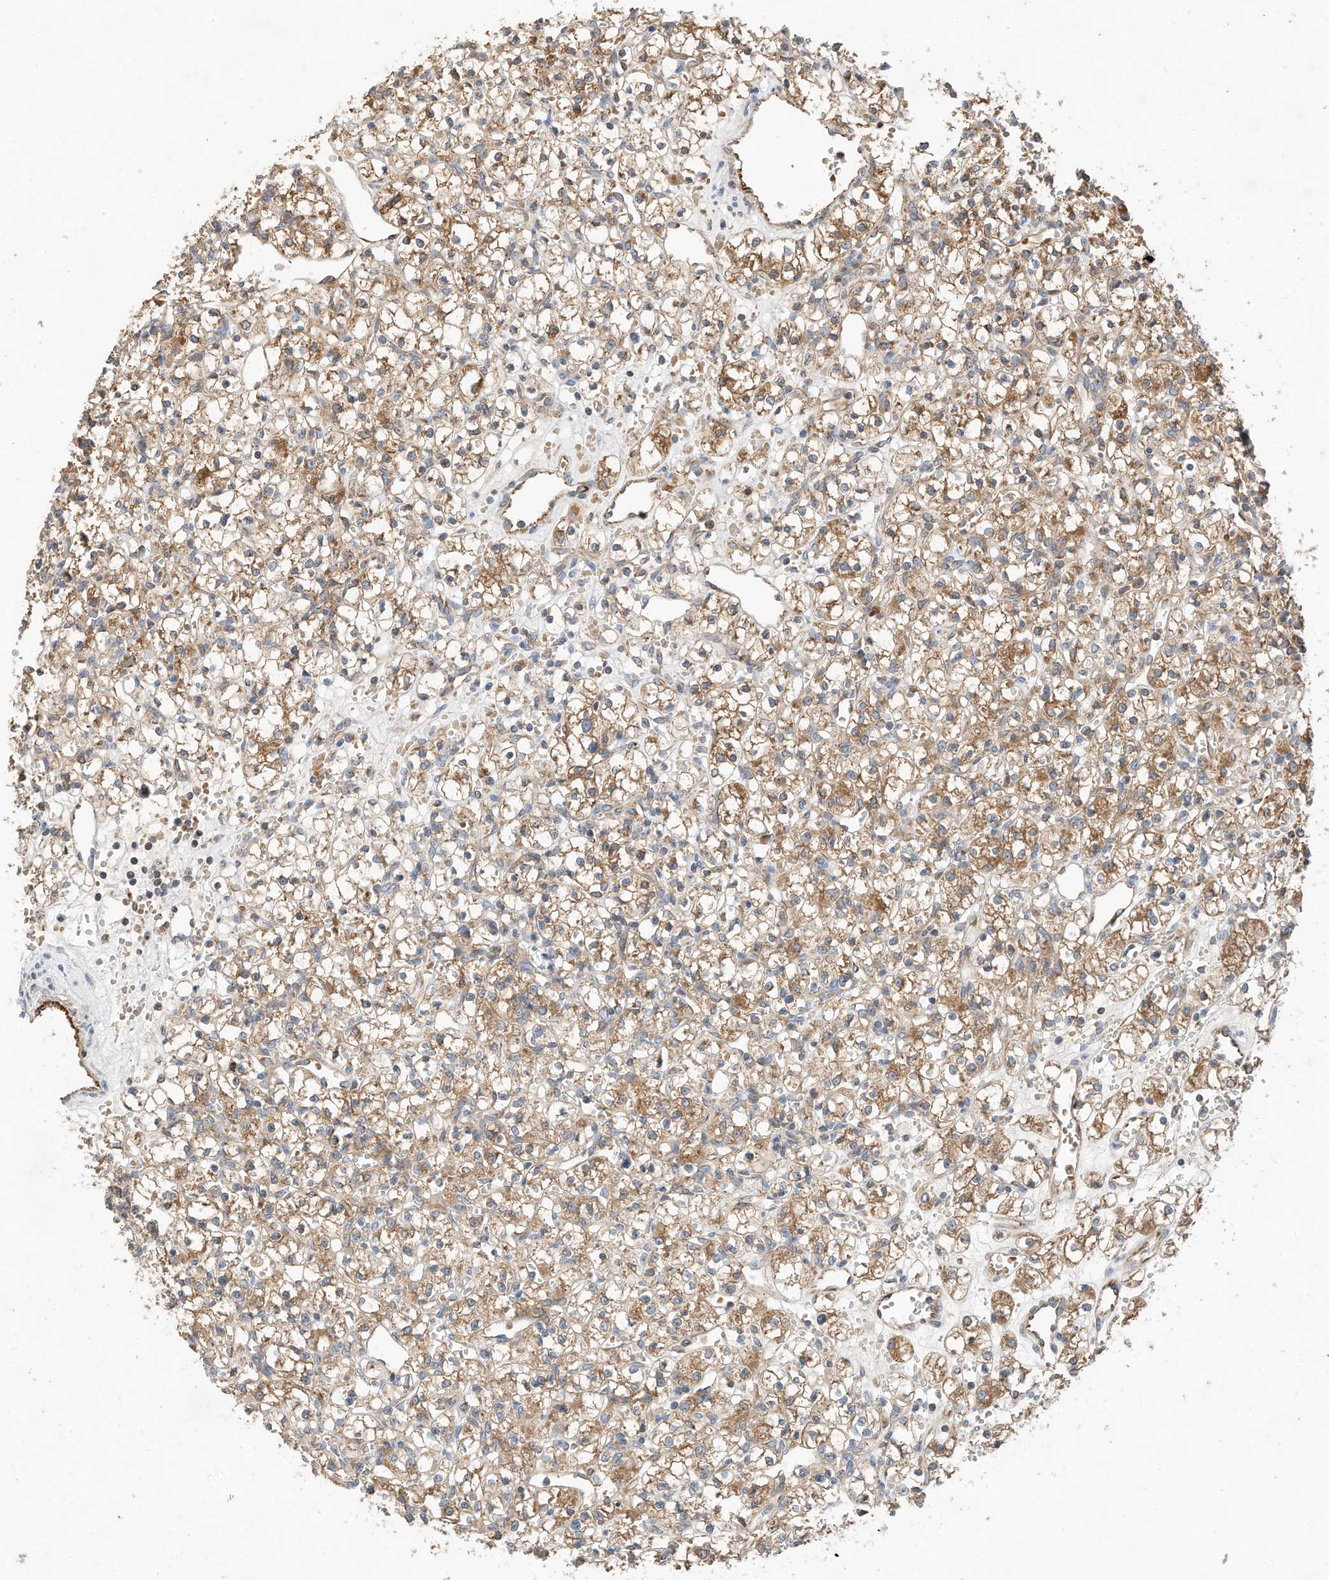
{"staining": {"intensity": "moderate", "quantity": ">75%", "location": "cytoplasmic/membranous"}, "tissue": "renal cancer", "cell_type": "Tumor cells", "image_type": "cancer", "snomed": [{"axis": "morphology", "description": "Adenocarcinoma, NOS"}, {"axis": "topography", "description": "Kidney"}], "caption": "Immunohistochemistry (IHC) staining of renal cancer, which shows medium levels of moderate cytoplasmic/membranous positivity in approximately >75% of tumor cells indicating moderate cytoplasmic/membranous protein staining. The staining was performed using DAB (3,3'-diaminobenzidine) (brown) for protein detection and nuclei were counterstained in hematoxylin (blue).", "gene": "CPAMD8", "patient": {"sex": "female", "age": 59}}